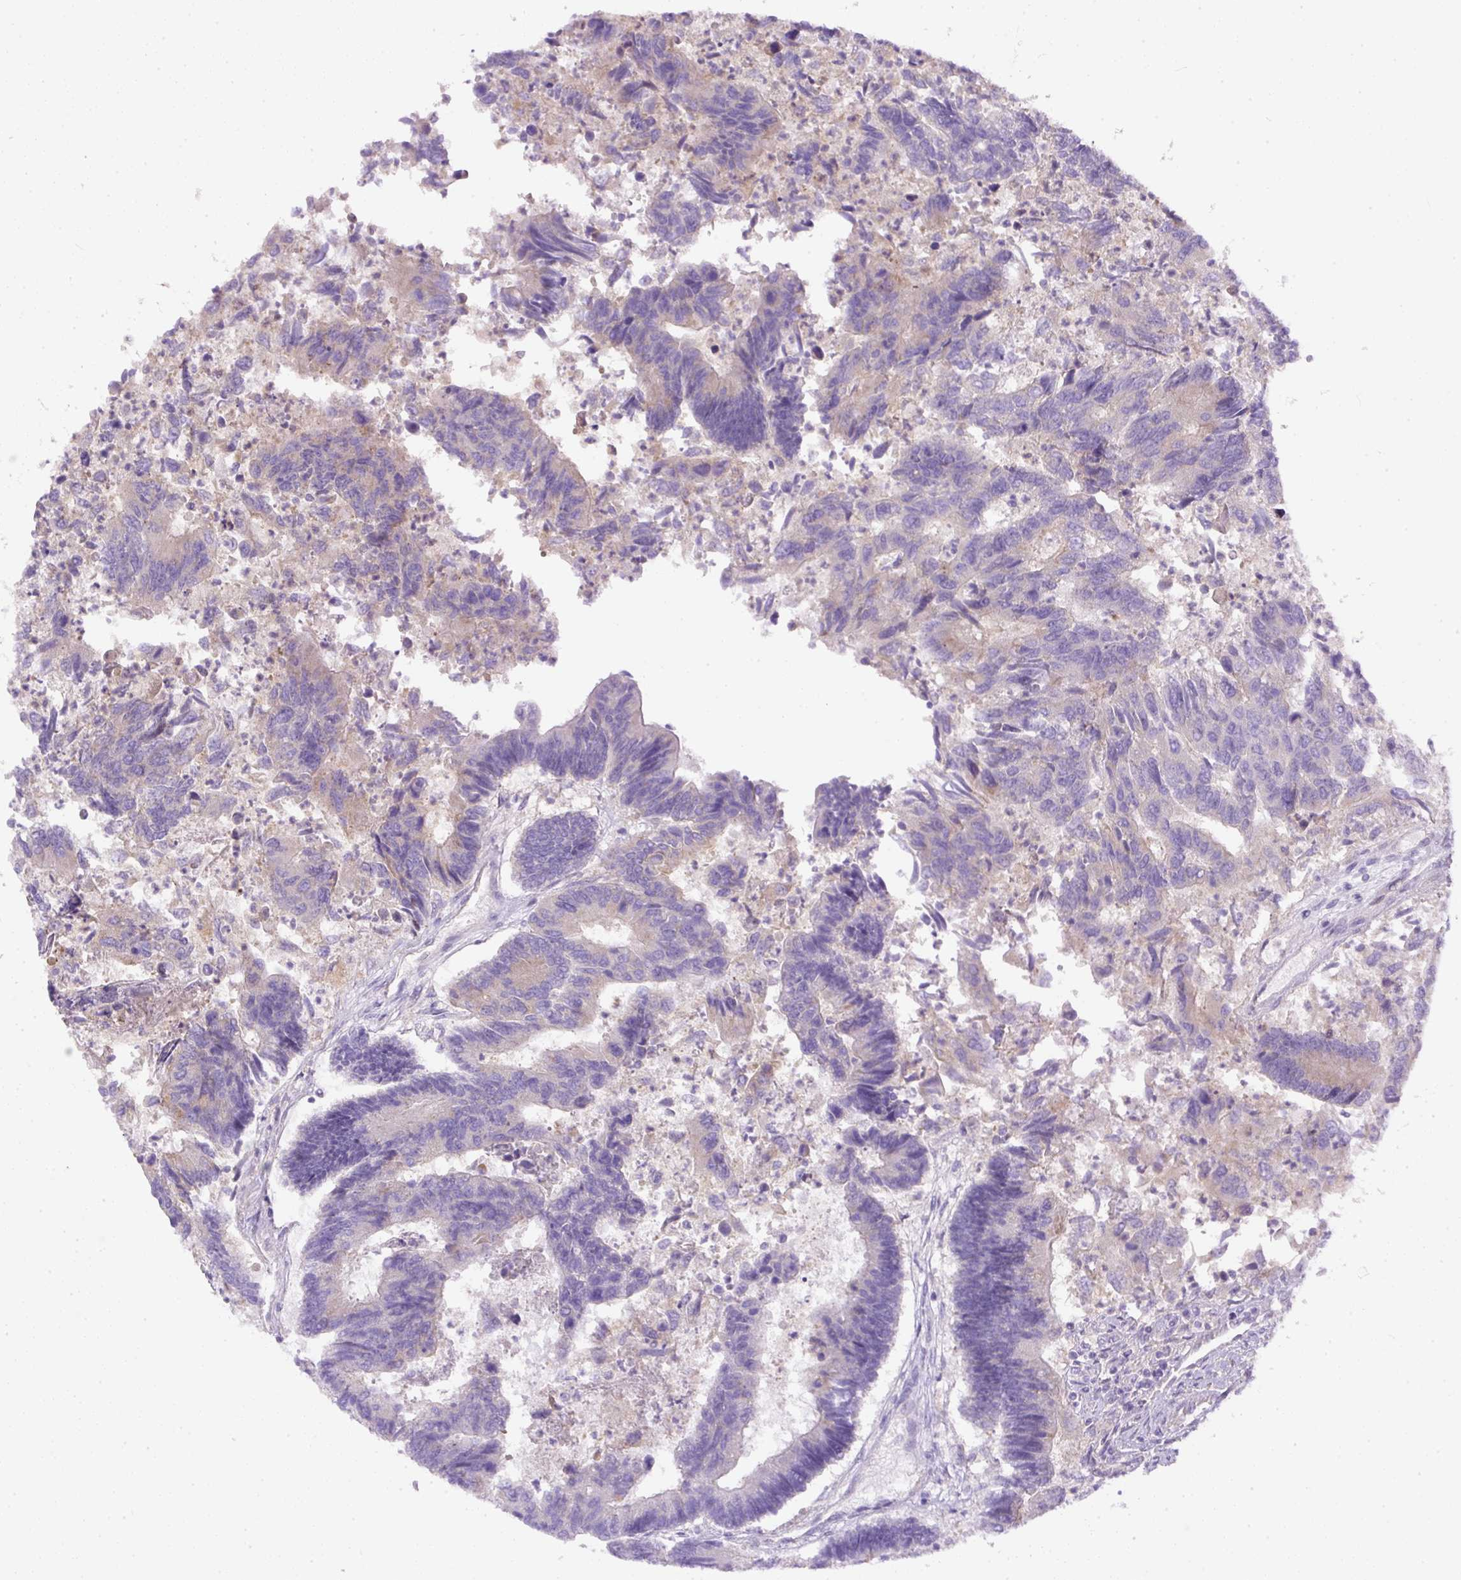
{"staining": {"intensity": "weak", "quantity": "<25%", "location": "cytoplasmic/membranous"}, "tissue": "colorectal cancer", "cell_type": "Tumor cells", "image_type": "cancer", "snomed": [{"axis": "morphology", "description": "Adenocarcinoma, NOS"}, {"axis": "topography", "description": "Colon"}], "caption": "Immunohistochemistry micrograph of colorectal cancer (adenocarcinoma) stained for a protein (brown), which displays no positivity in tumor cells.", "gene": "DAPK1", "patient": {"sex": "female", "age": 67}}